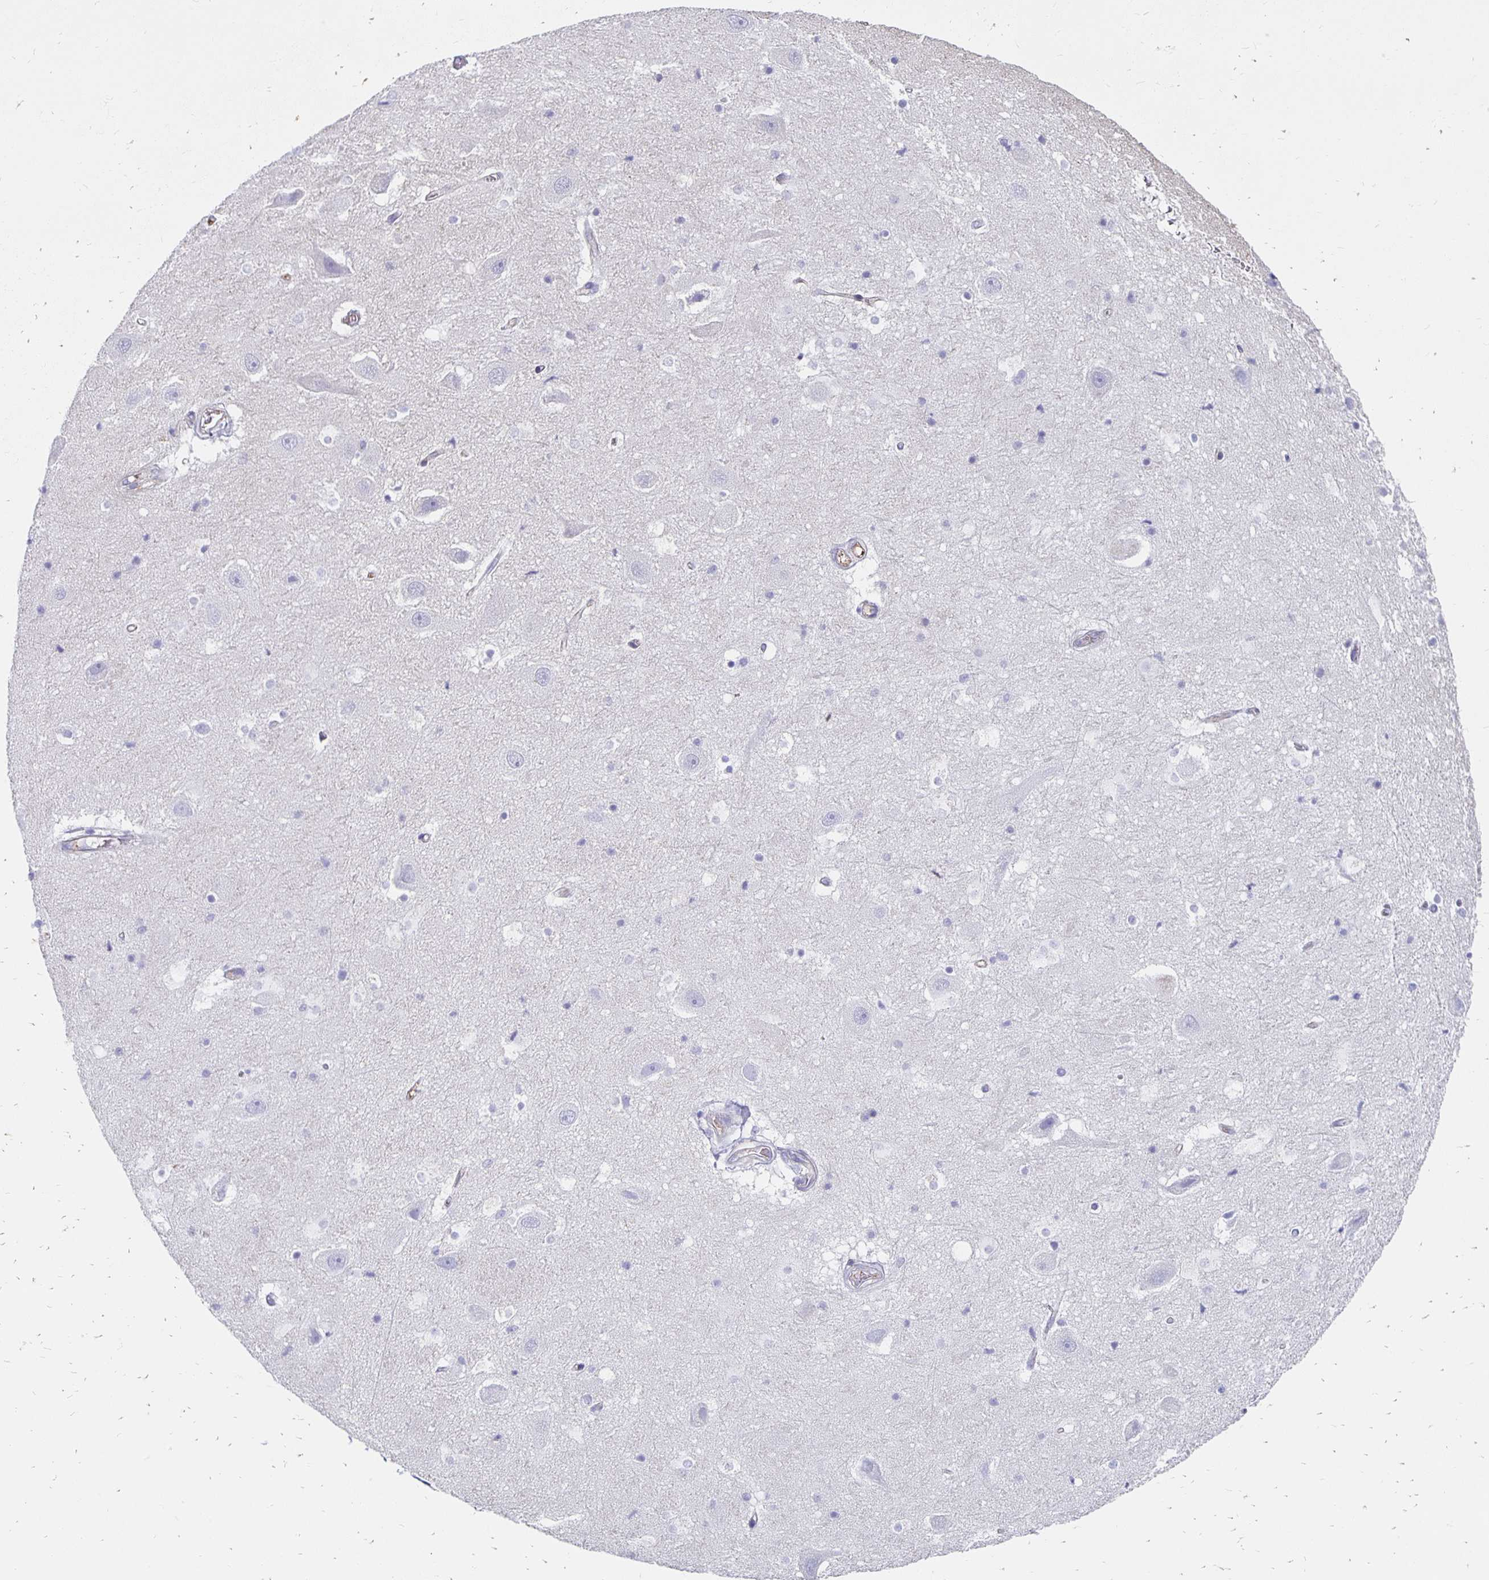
{"staining": {"intensity": "negative", "quantity": "none", "location": "none"}, "tissue": "hippocampus", "cell_type": "Glial cells", "image_type": "normal", "snomed": [{"axis": "morphology", "description": "Normal tissue, NOS"}, {"axis": "topography", "description": "Hippocampus"}], "caption": "A micrograph of human hippocampus is negative for staining in glial cells. Brightfield microscopy of IHC stained with DAB (3,3'-diaminobenzidine) (brown) and hematoxylin (blue), captured at high magnification.", "gene": "APOB", "patient": {"sex": "male", "age": 26}}